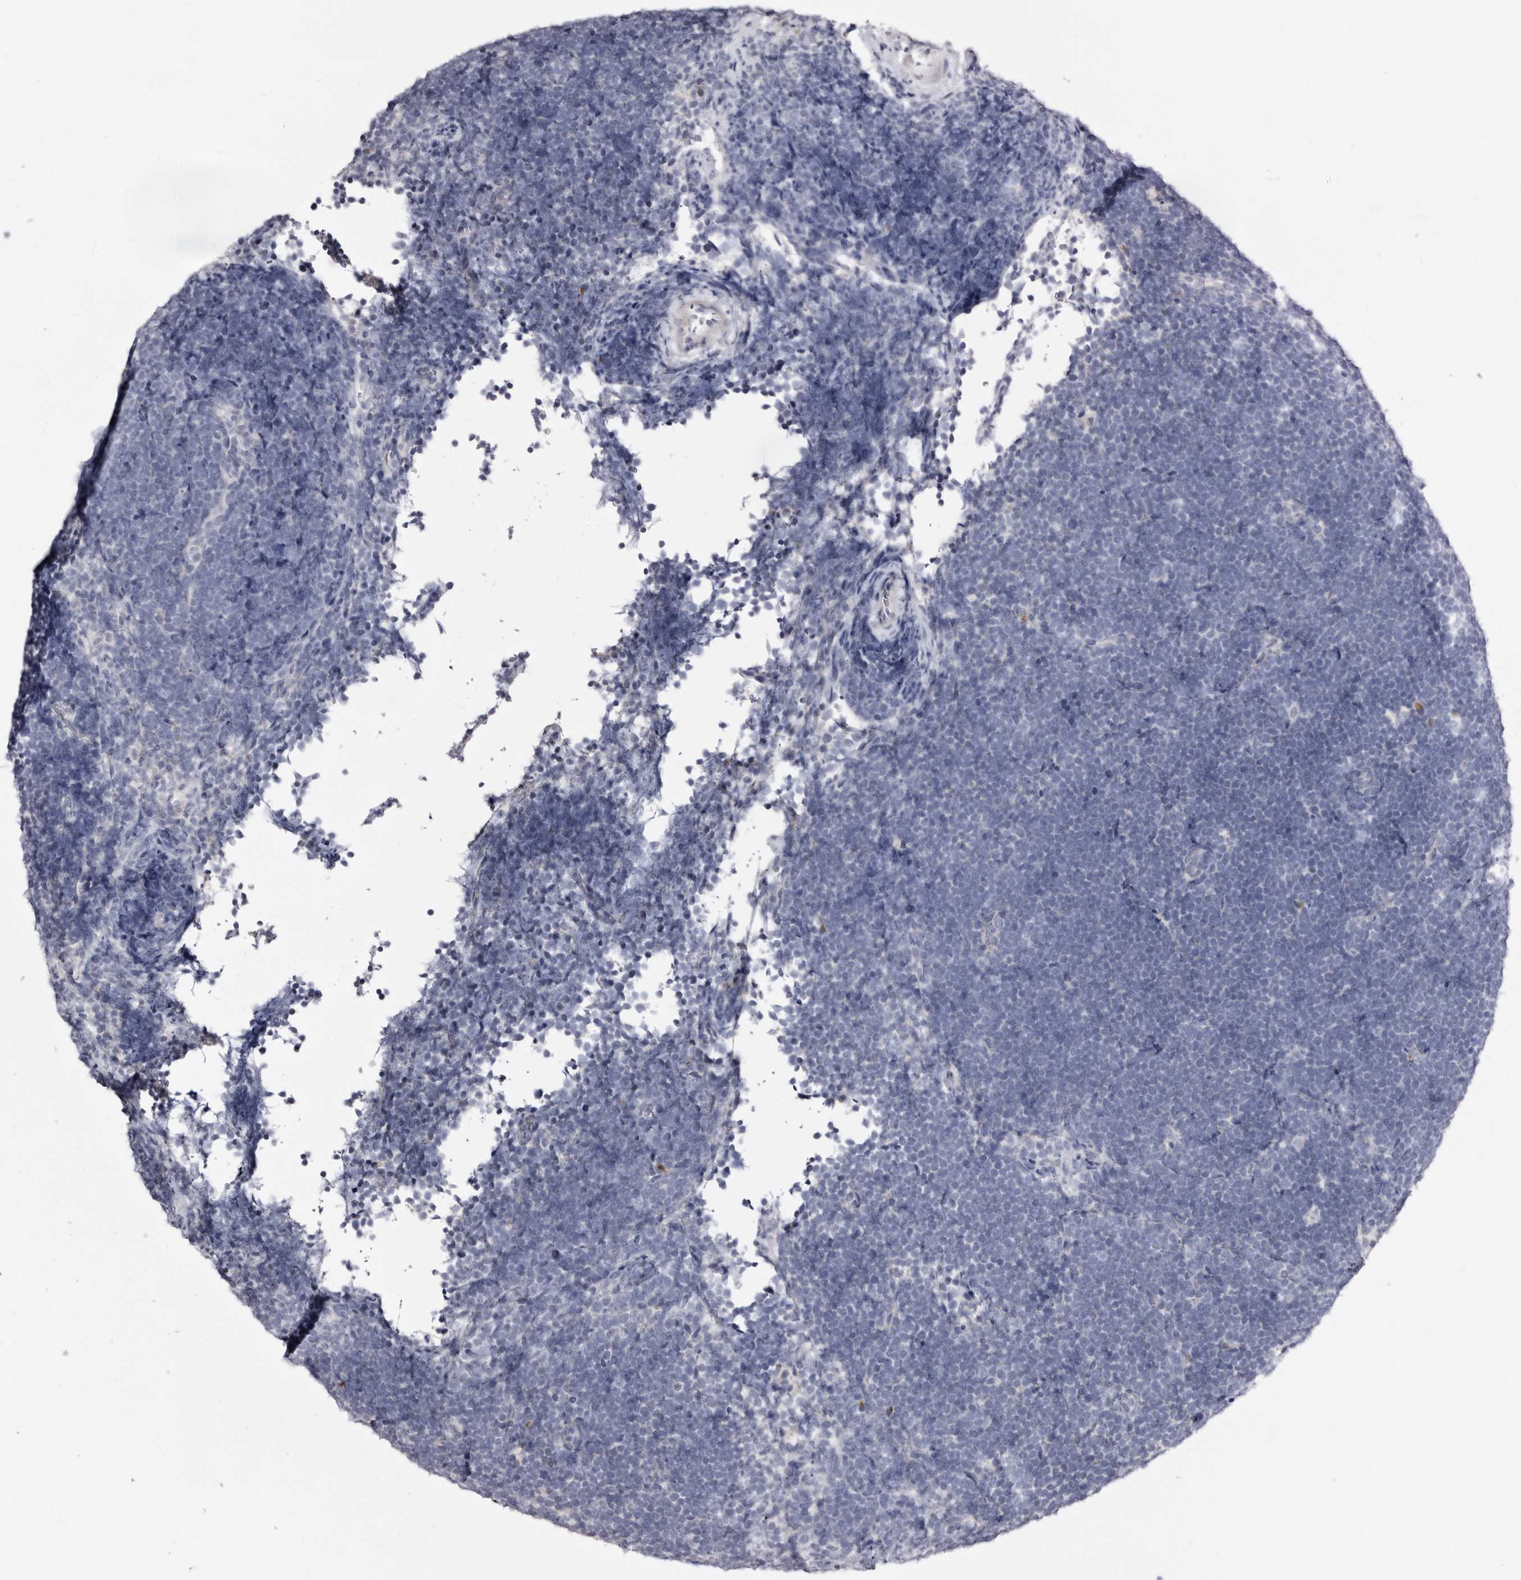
{"staining": {"intensity": "negative", "quantity": "none", "location": "none"}, "tissue": "lymphoma", "cell_type": "Tumor cells", "image_type": "cancer", "snomed": [{"axis": "morphology", "description": "Malignant lymphoma, non-Hodgkin's type, High grade"}, {"axis": "topography", "description": "Lymph node"}], "caption": "Immunohistochemical staining of lymphoma reveals no significant staining in tumor cells.", "gene": "CASQ1", "patient": {"sex": "male", "age": 13}}